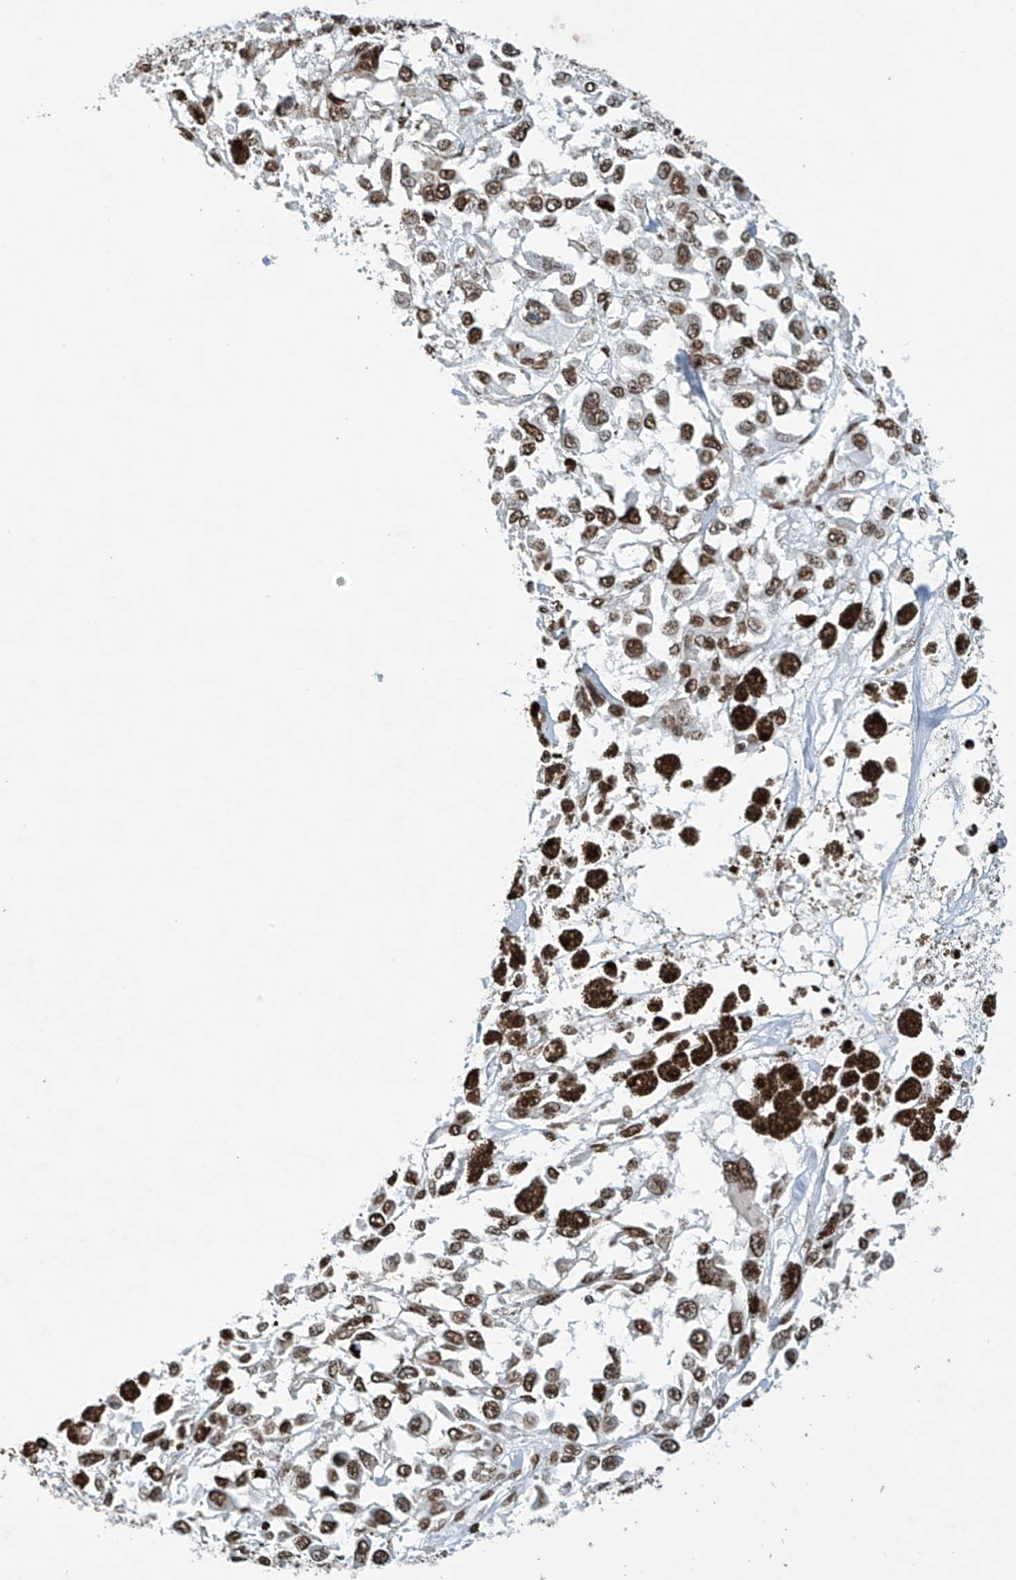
{"staining": {"intensity": "moderate", "quantity": ">75%", "location": "nuclear"}, "tissue": "melanoma", "cell_type": "Tumor cells", "image_type": "cancer", "snomed": [{"axis": "morphology", "description": "Malignant melanoma, Metastatic site"}, {"axis": "topography", "description": "Lymph node"}], "caption": "There is medium levels of moderate nuclear positivity in tumor cells of malignant melanoma (metastatic site), as demonstrated by immunohistochemical staining (brown color).", "gene": "H4C16", "patient": {"sex": "male", "age": 59}}